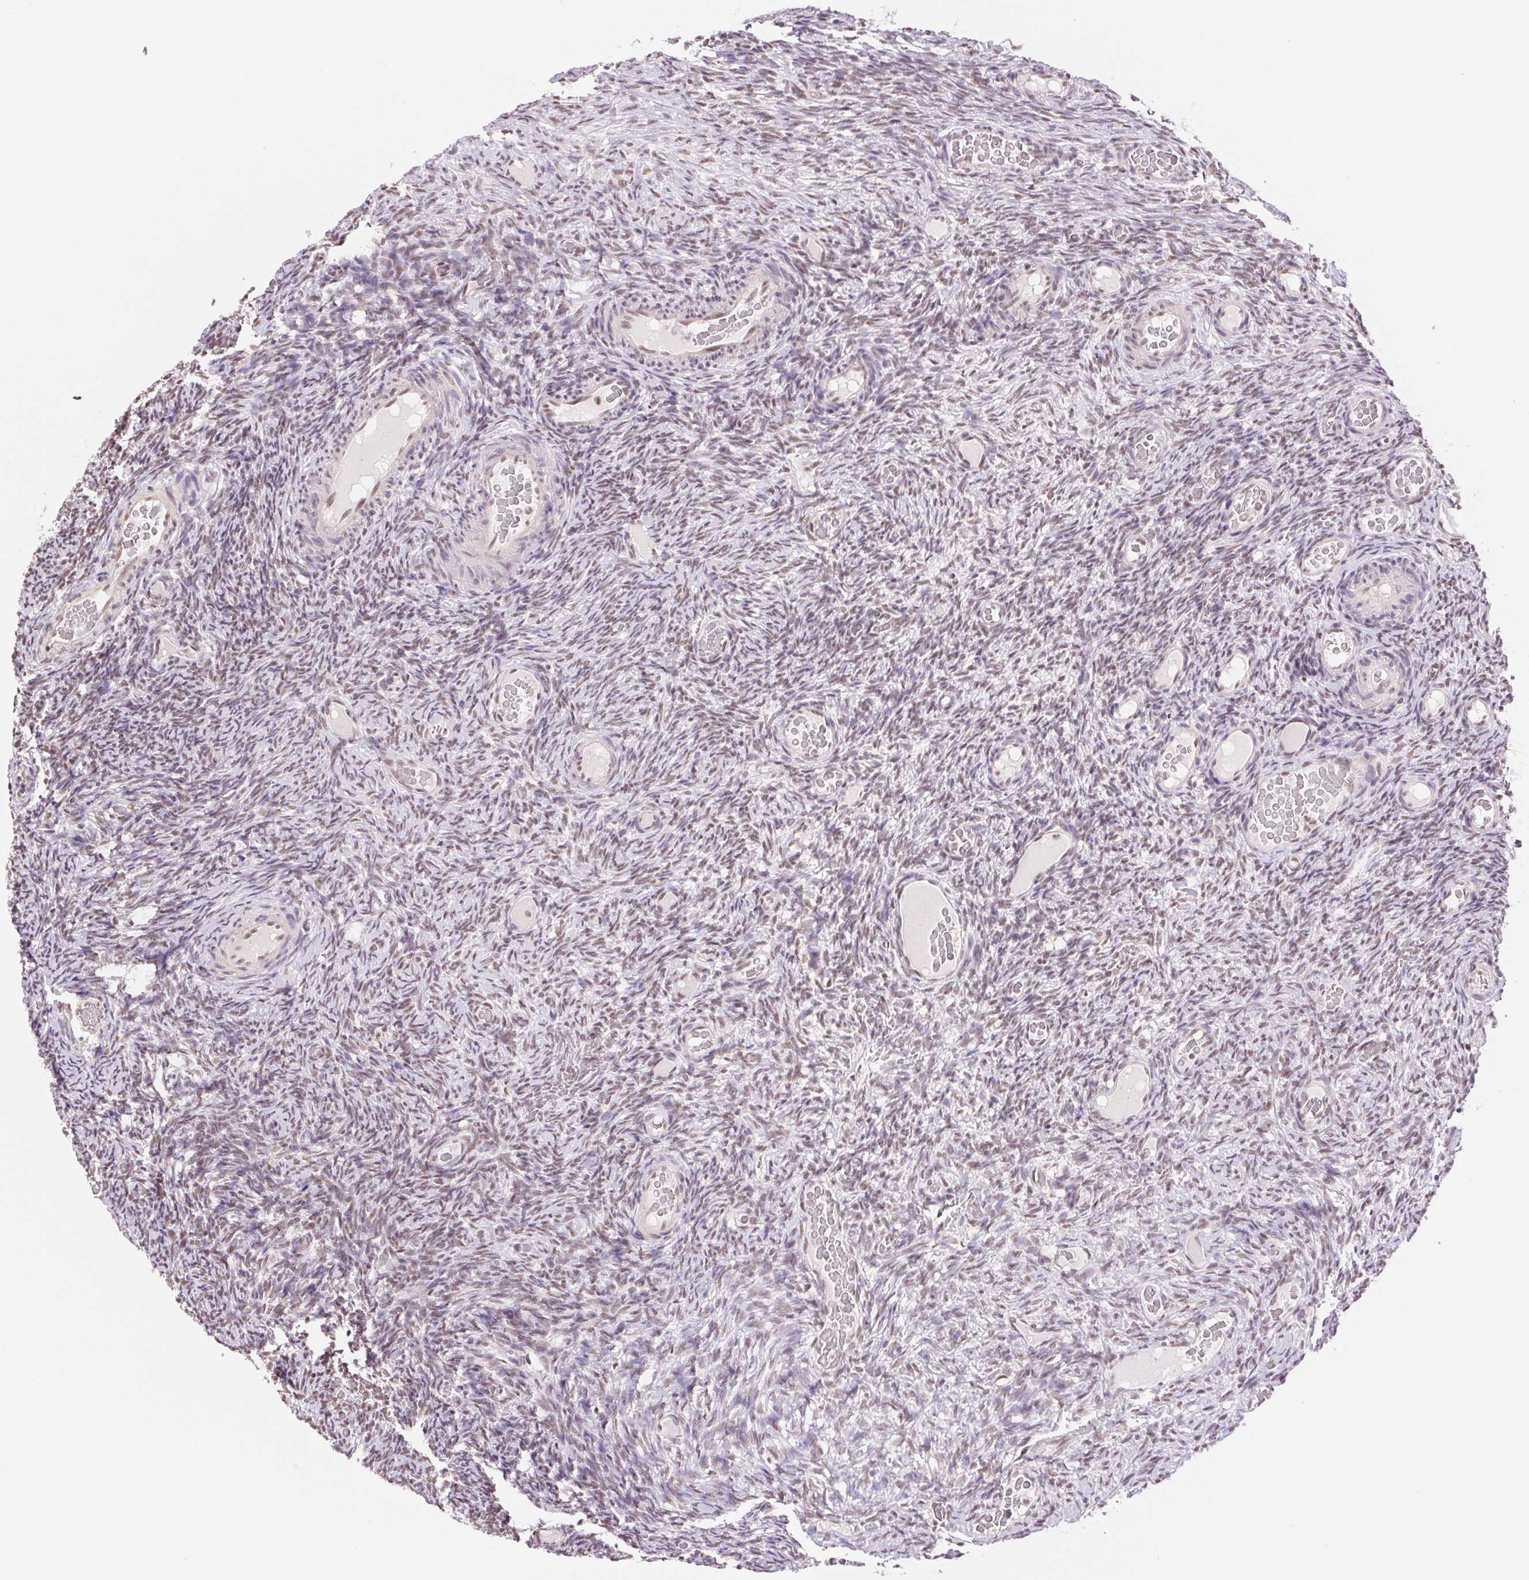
{"staining": {"intensity": "weak", "quantity": "25%-75%", "location": "nuclear"}, "tissue": "ovary", "cell_type": "Ovarian stroma cells", "image_type": "normal", "snomed": [{"axis": "morphology", "description": "Normal tissue, NOS"}, {"axis": "topography", "description": "Ovary"}], "caption": "Approximately 25%-75% of ovarian stroma cells in normal human ovary exhibit weak nuclear protein positivity as visualized by brown immunohistochemical staining.", "gene": "RPRD1B", "patient": {"sex": "female", "age": 34}}